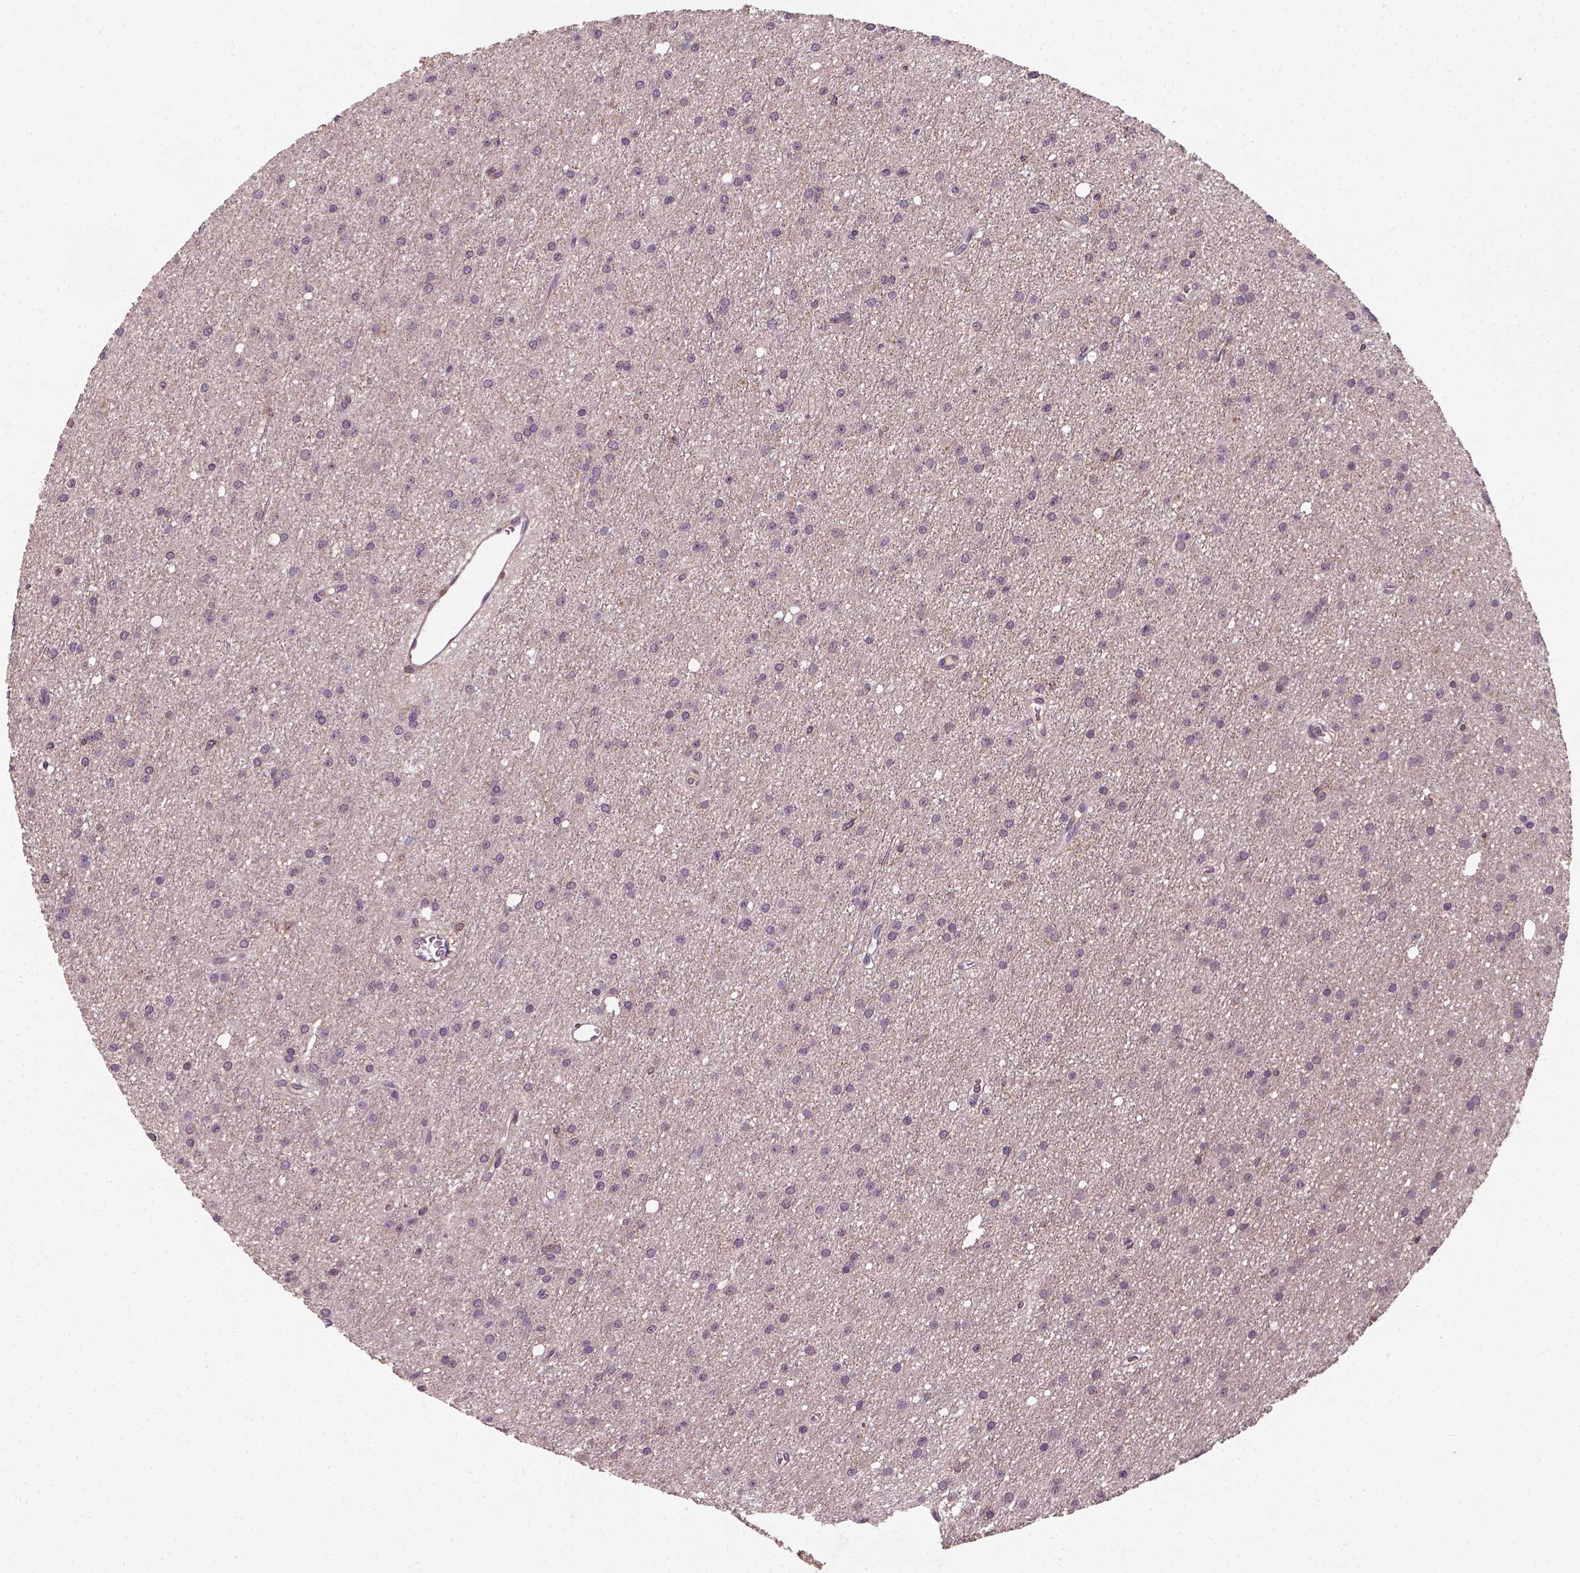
{"staining": {"intensity": "negative", "quantity": "none", "location": "none"}, "tissue": "glioma", "cell_type": "Tumor cells", "image_type": "cancer", "snomed": [{"axis": "morphology", "description": "Glioma, malignant, Low grade"}, {"axis": "topography", "description": "Brain"}], "caption": "An immunohistochemistry micrograph of low-grade glioma (malignant) is shown. There is no staining in tumor cells of low-grade glioma (malignant).", "gene": "CAMKK1", "patient": {"sex": "male", "age": 27}}